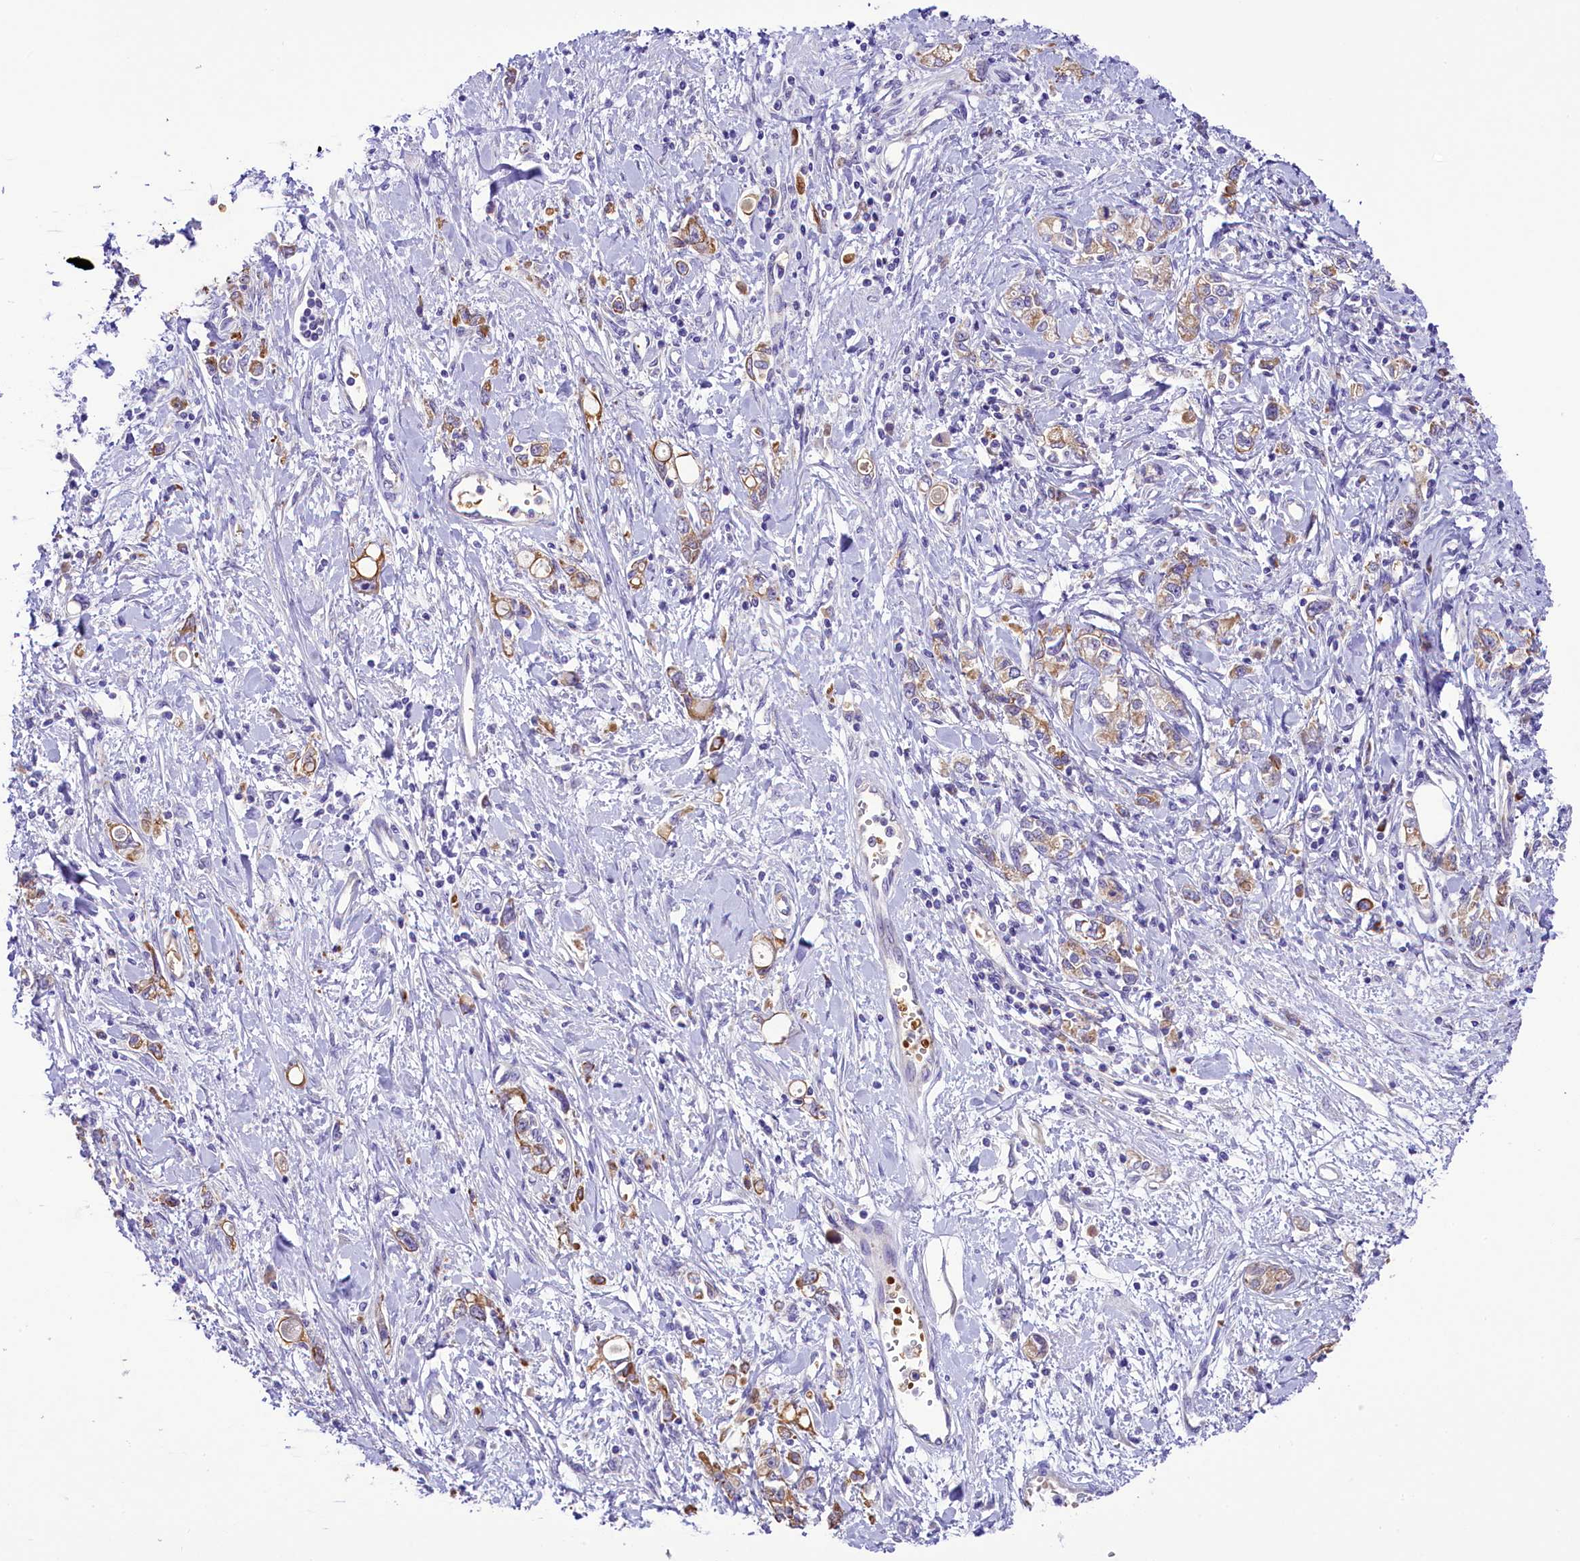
{"staining": {"intensity": "moderate", "quantity": ">75%", "location": "cytoplasmic/membranous"}, "tissue": "stomach cancer", "cell_type": "Tumor cells", "image_type": "cancer", "snomed": [{"axis": "morphology", "description": "Adenocarcinoma, NOS"}, {"axis": "topography", "description": "Stomach"}], "caption": "An image showing moderate cytoplasmic/membranous staining in approximately >75% of tumor cells in adenocarcinoma (stomach), as visualized by brown immunohistochemical staining.", "gene": "LARP4", "patient": {"sex": "female", "age": 76}}